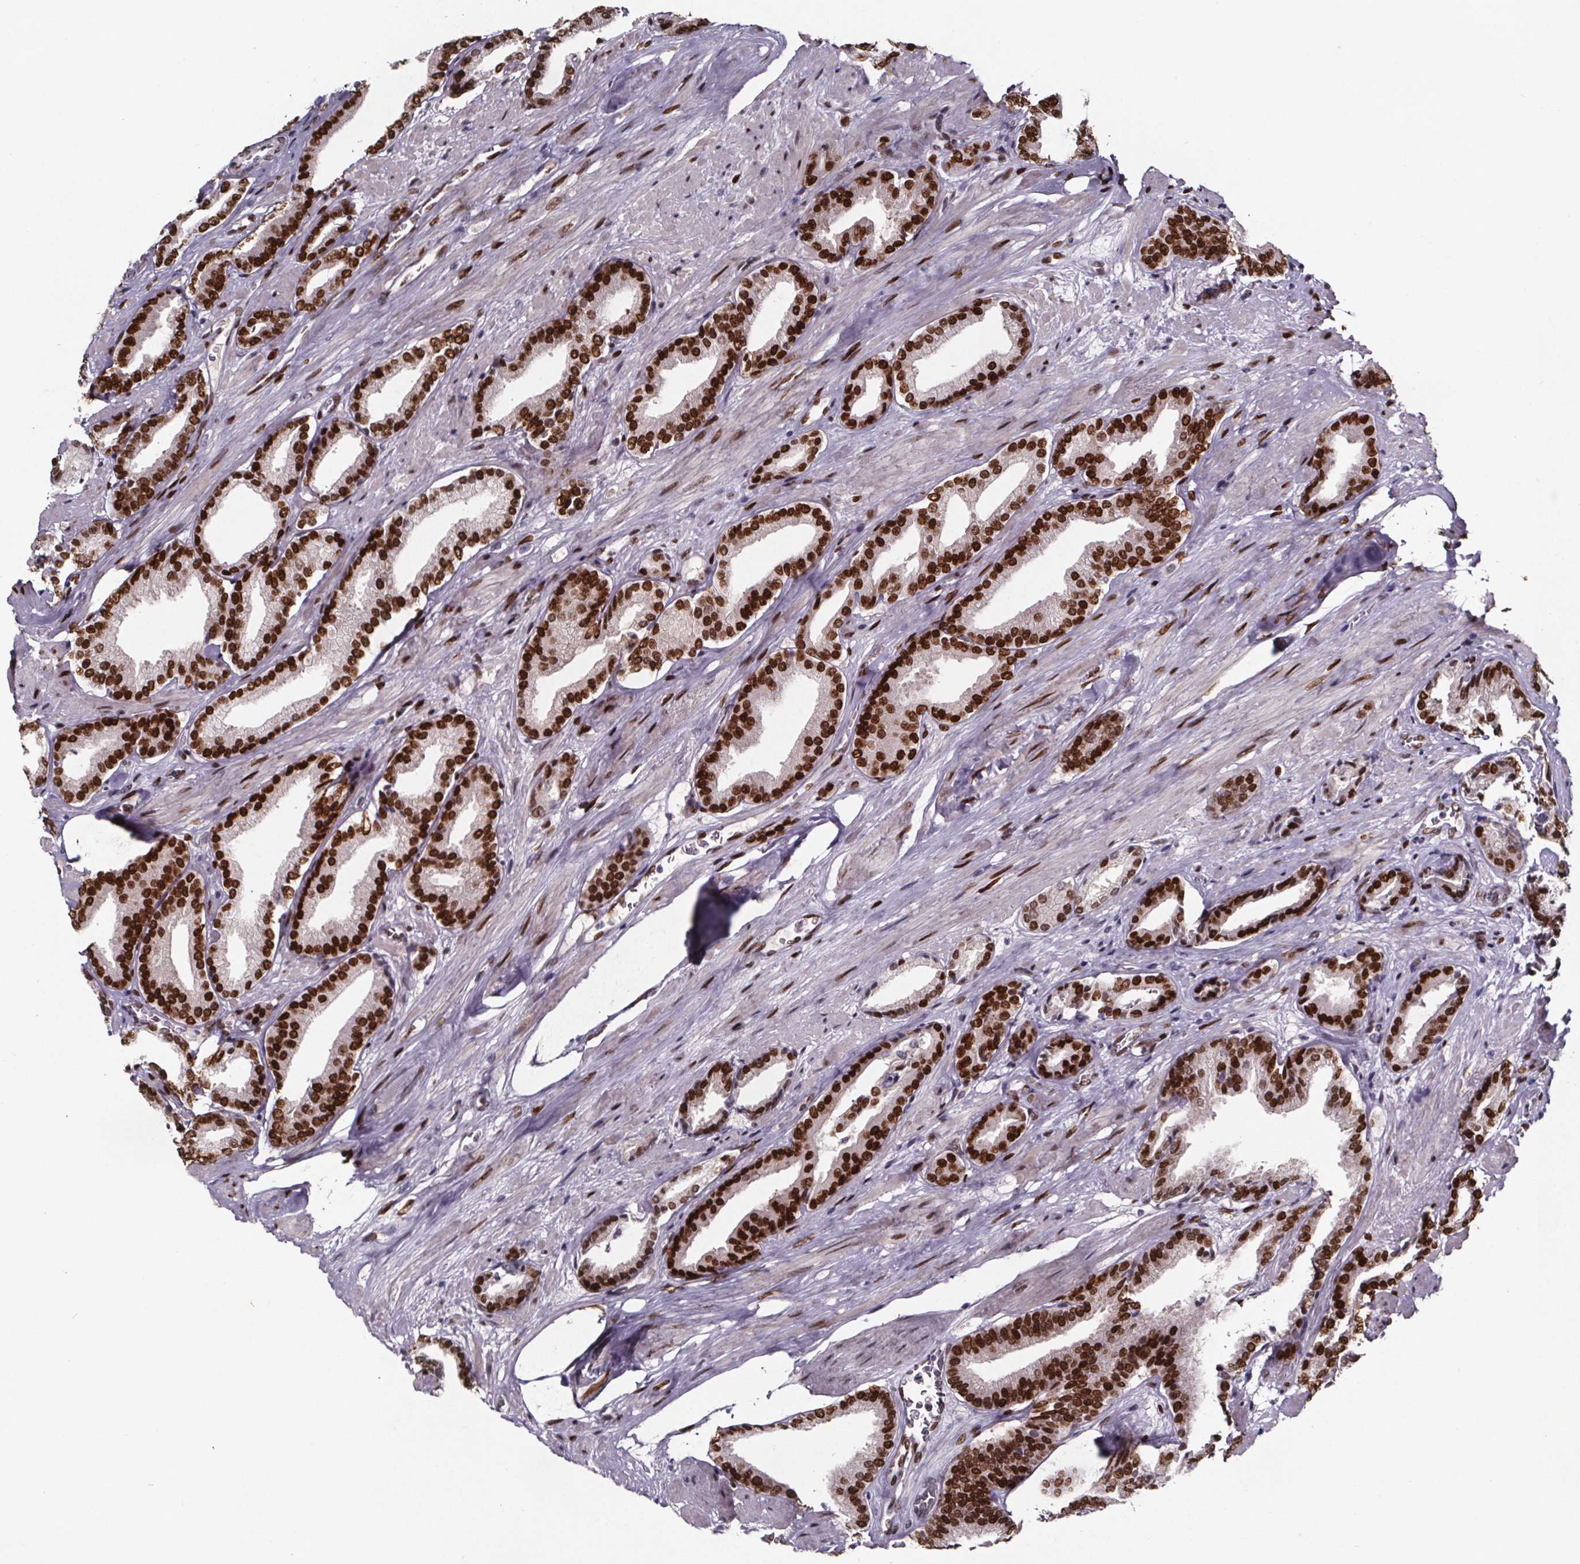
{"staining": {"intensity": "strong", "quantity": ">75%", "location": "nuclear"}, "tissue": "prostate cancer", "cell_type": "Tumor cells", "image_type": "cancer", "snomed": [{"axis": "morphology", "description": "Adenocarcinoma, High grade"}, {"axis": "topography", "description": "Prostate"}], "caption": "Human high-grade adenocarcinoma (prostate) stained with a brown dye shows strong nuclear positive expression in approximately >75% of tumor cells.", "gene": "AR", "patient": {"sex": "male", "age": 56}}